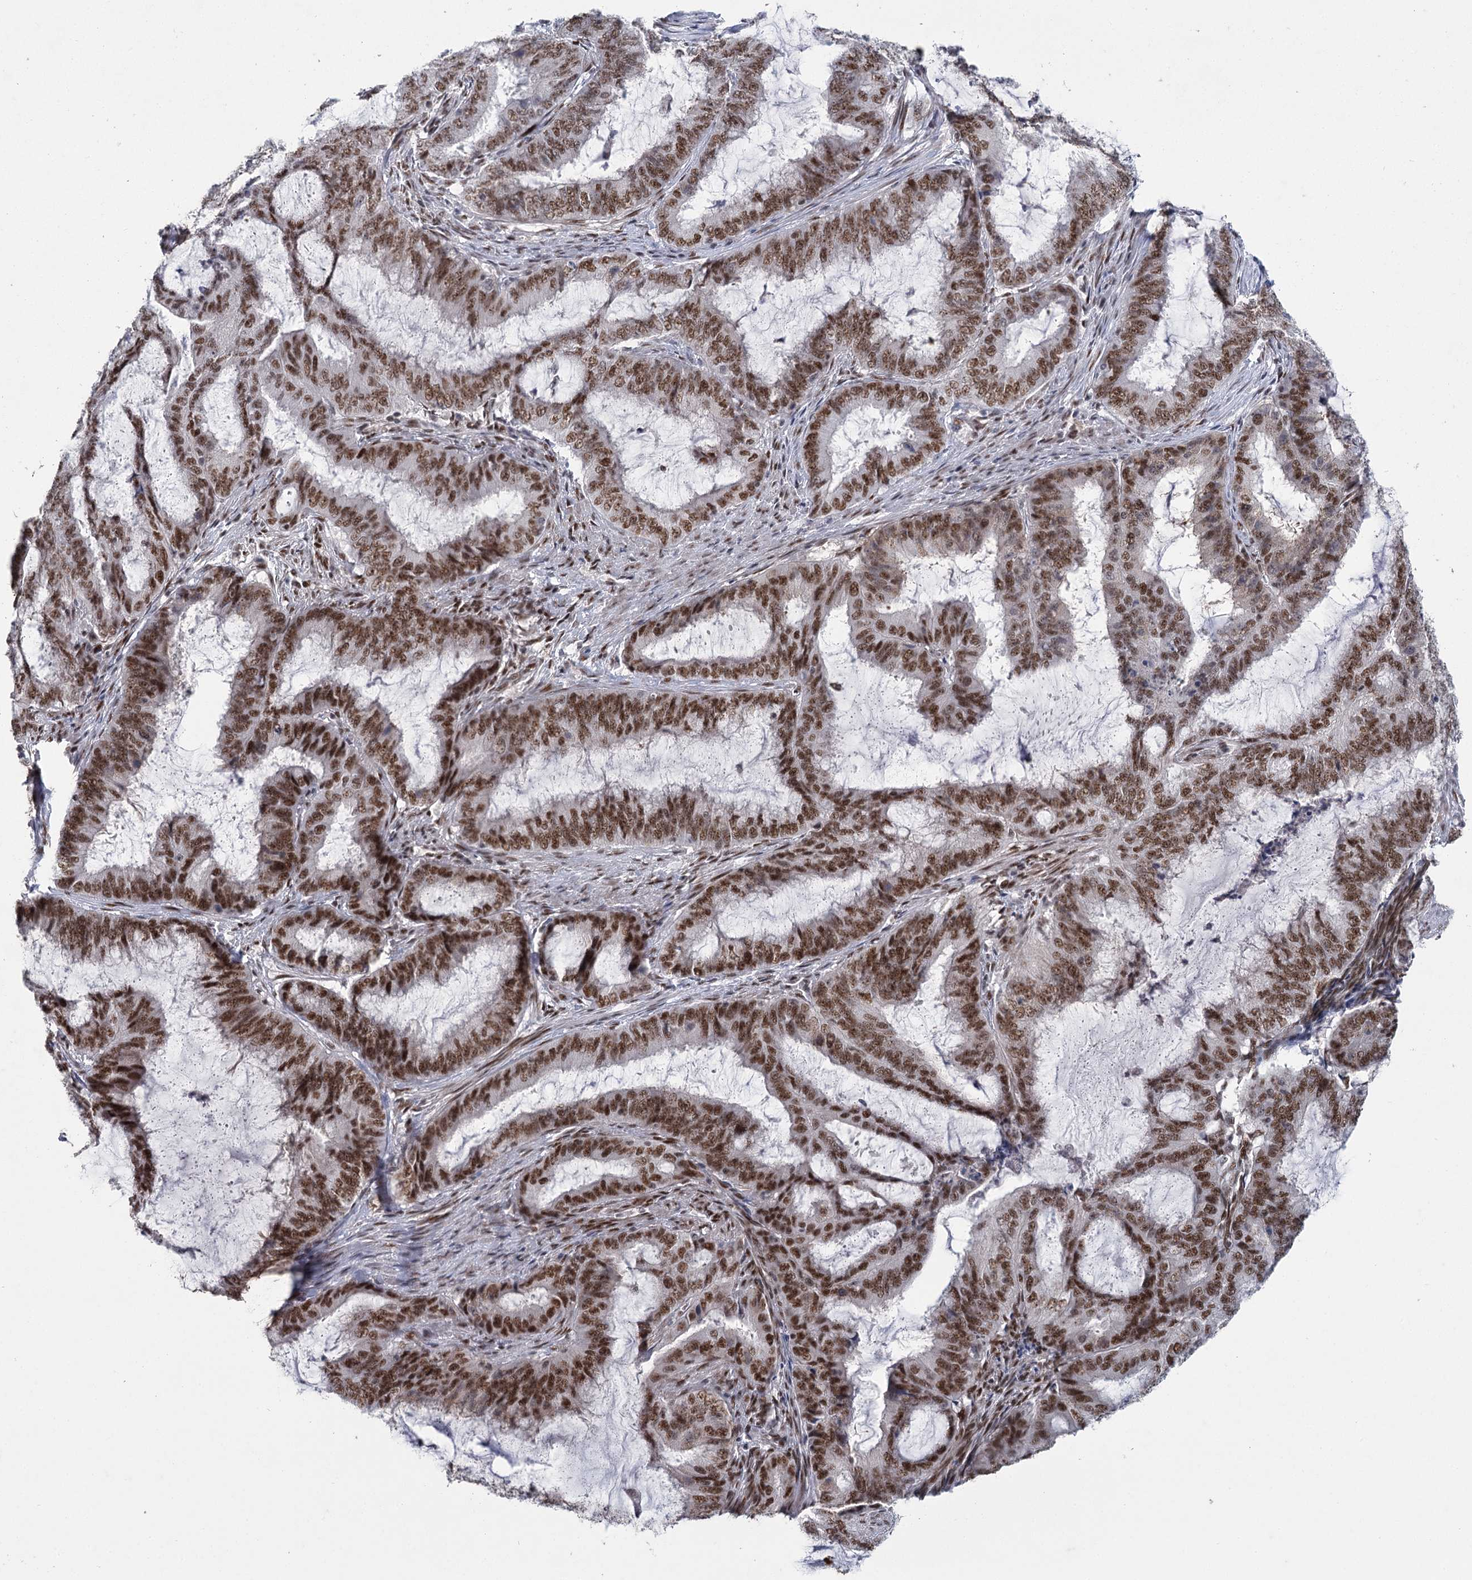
{"staining": {"intensity": "strong", "quantity": ">75%", "location": "nuclear"}, "tissue": "endometrial cancer", "cell_type": "Tumor cells", "image_type": "cancer", "snomed": [{"axis": "morphology", "description": "Adenocarcinoma, NOS"}, {"axis": "topography", "description": "Endometrium"}], "caption": "A histopathology image of endometrial adenocarcinoma stained for a protein reveals strong nuclear brown staining in tumor cells. (Brightfield microscopy of DAB IHC at high magnification).", "gene": "SCAF8", "patient": {"sex": "female", "age": 51}}